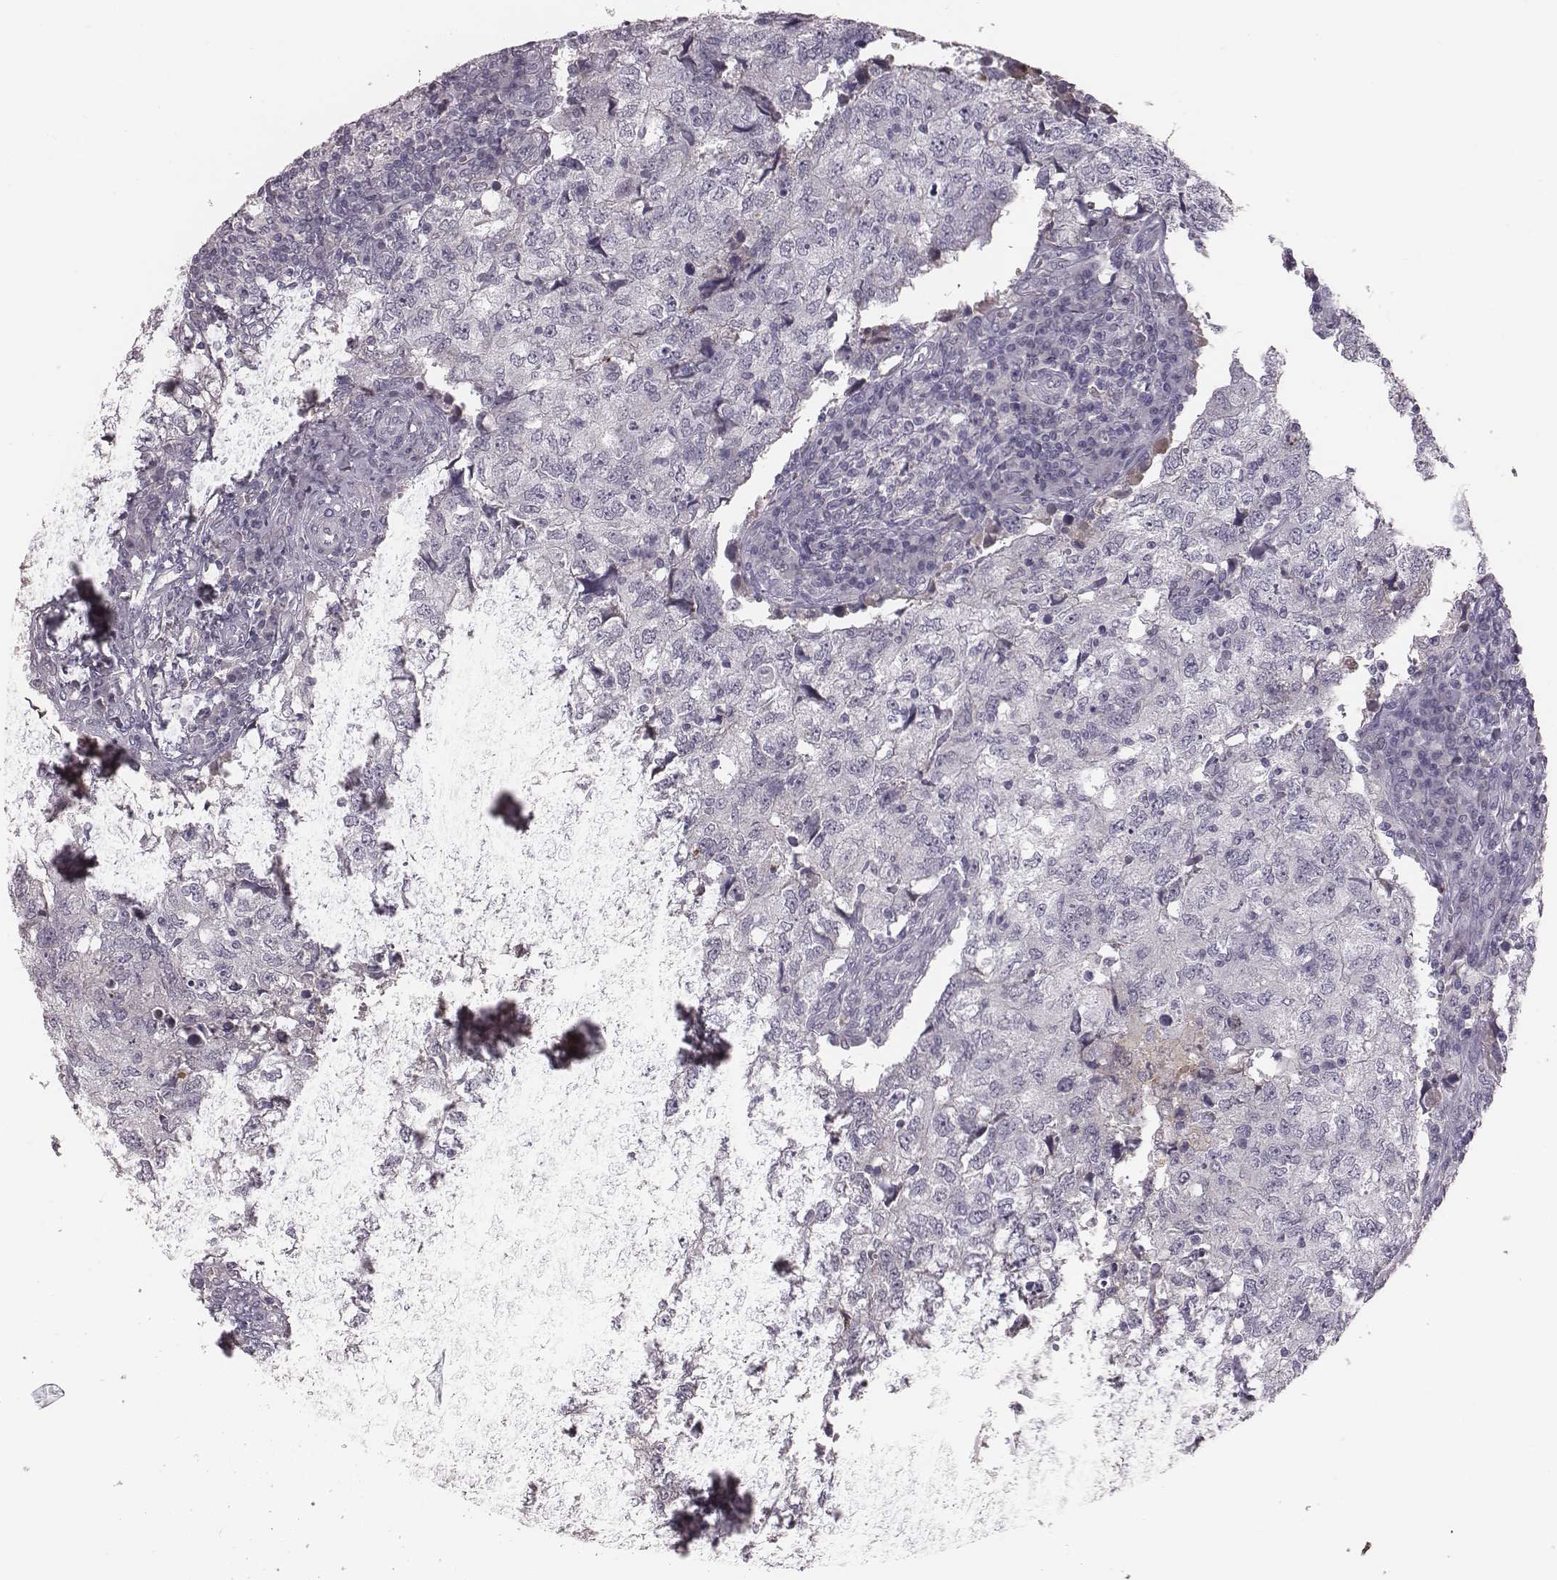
{"staining": {"intensity": "negative", "quantity": "none", "location": "none"}, "tissue": "breast cancer", "cell_type": "Tumor cells", "image_type": "cancer", "snomed": [{"axis": "morphology", "description": "Duct carcinoma"}, {"axis": "topography", "description": "Breast"}], "caption": "An image of human infiltrating ductal carcinoma (breast) is negative for staining in tumor cells.", "gene": "CFTR", "patient": {"sex": "female", "age": 30}}